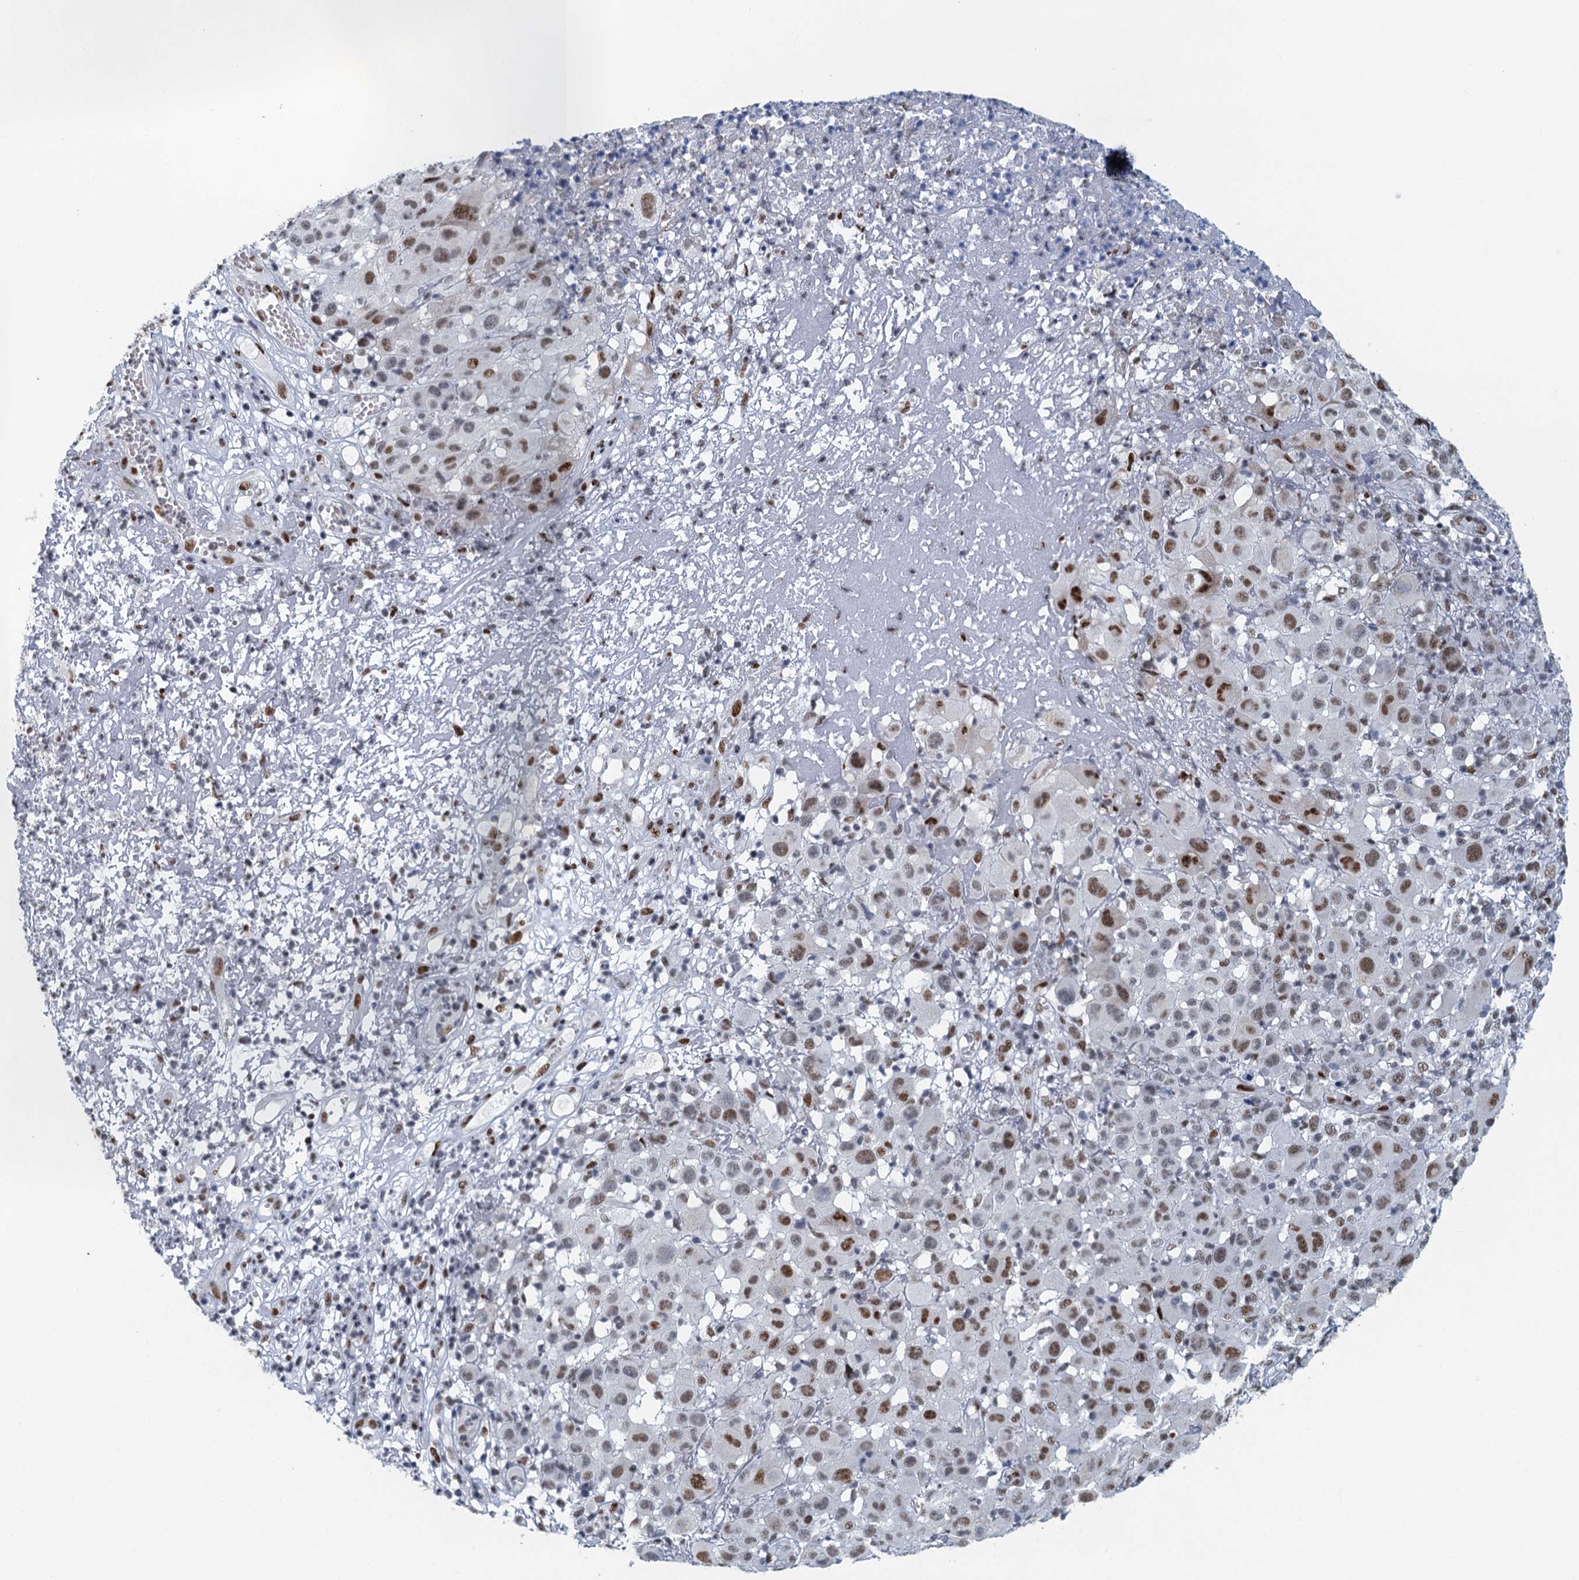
{"staining": {"intensity": "moderate", "quantity": "25%-75%", "location": "nuclear"}, "tissue": "melanoma", "cell_type": "Tumor cells", "image_type": "cancer", "snomed": [{"axis": "morphology", "description": "Malignant melanoma, NOS"}, {"axis": "topography", "description": "Skin"}], "caption": "Immunohistochemical staining of melanoma reveals medium levels of moderate nuclear staining in about 25%-75% of tumor cells.", "gene": "TTLL9", "patient": {"sex": "male", "age": 73}}